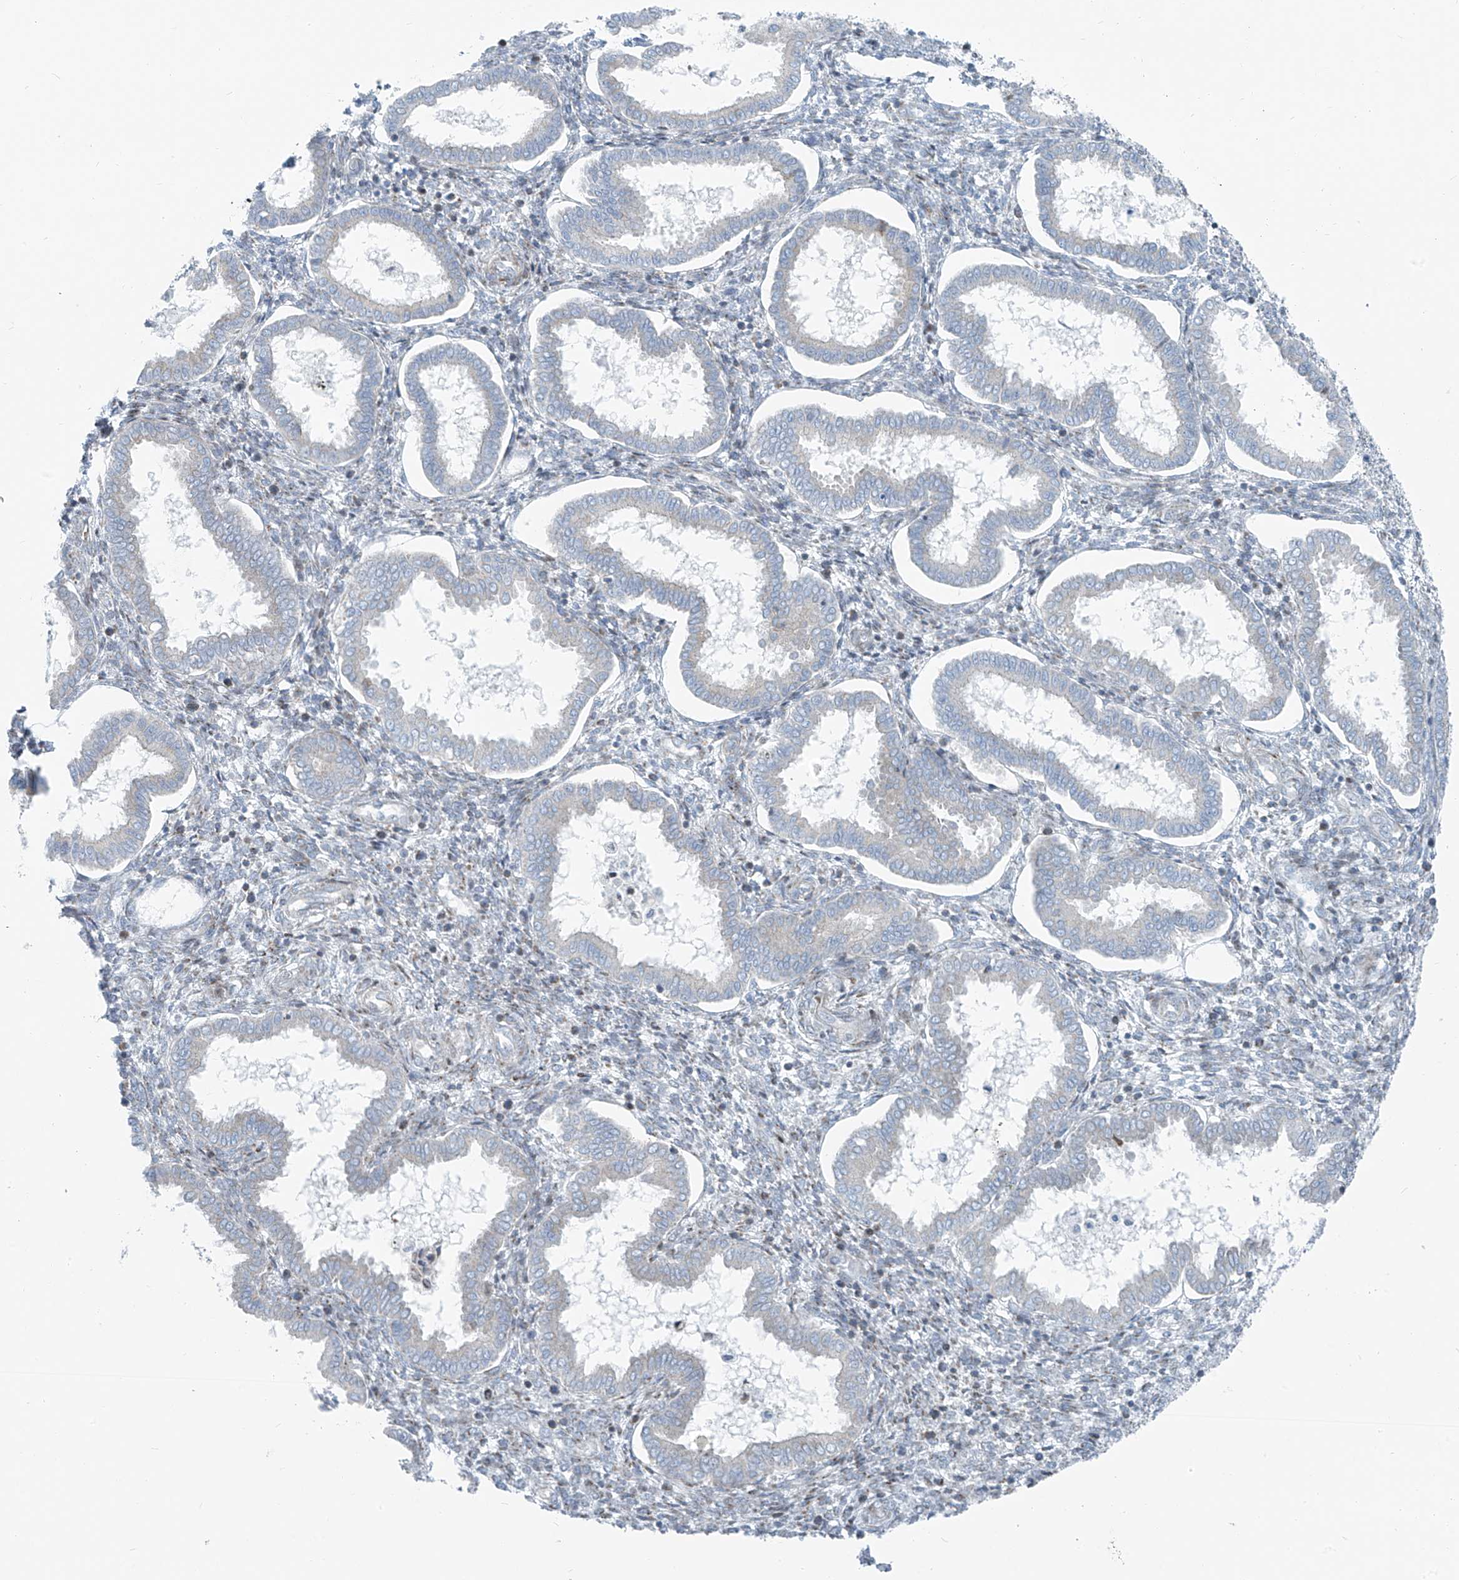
{"staining": {"intensity": "negative", "quantity": "none", "location": "none"}, "tissue": "endometrium", "cell_type": "Cells in endometrial stroma", "image_type": "normal", "snomed": [{"axis": "morphology", "description": "Normal tissue, NOS"}, {"axis": "topography", "description": "Endometrium"}], "caption": "The image shows no significant staining in cells in endometrial stroma of endometrium.", "gene": "HIC2", "patient": {"sex": "female", "age": 24}}